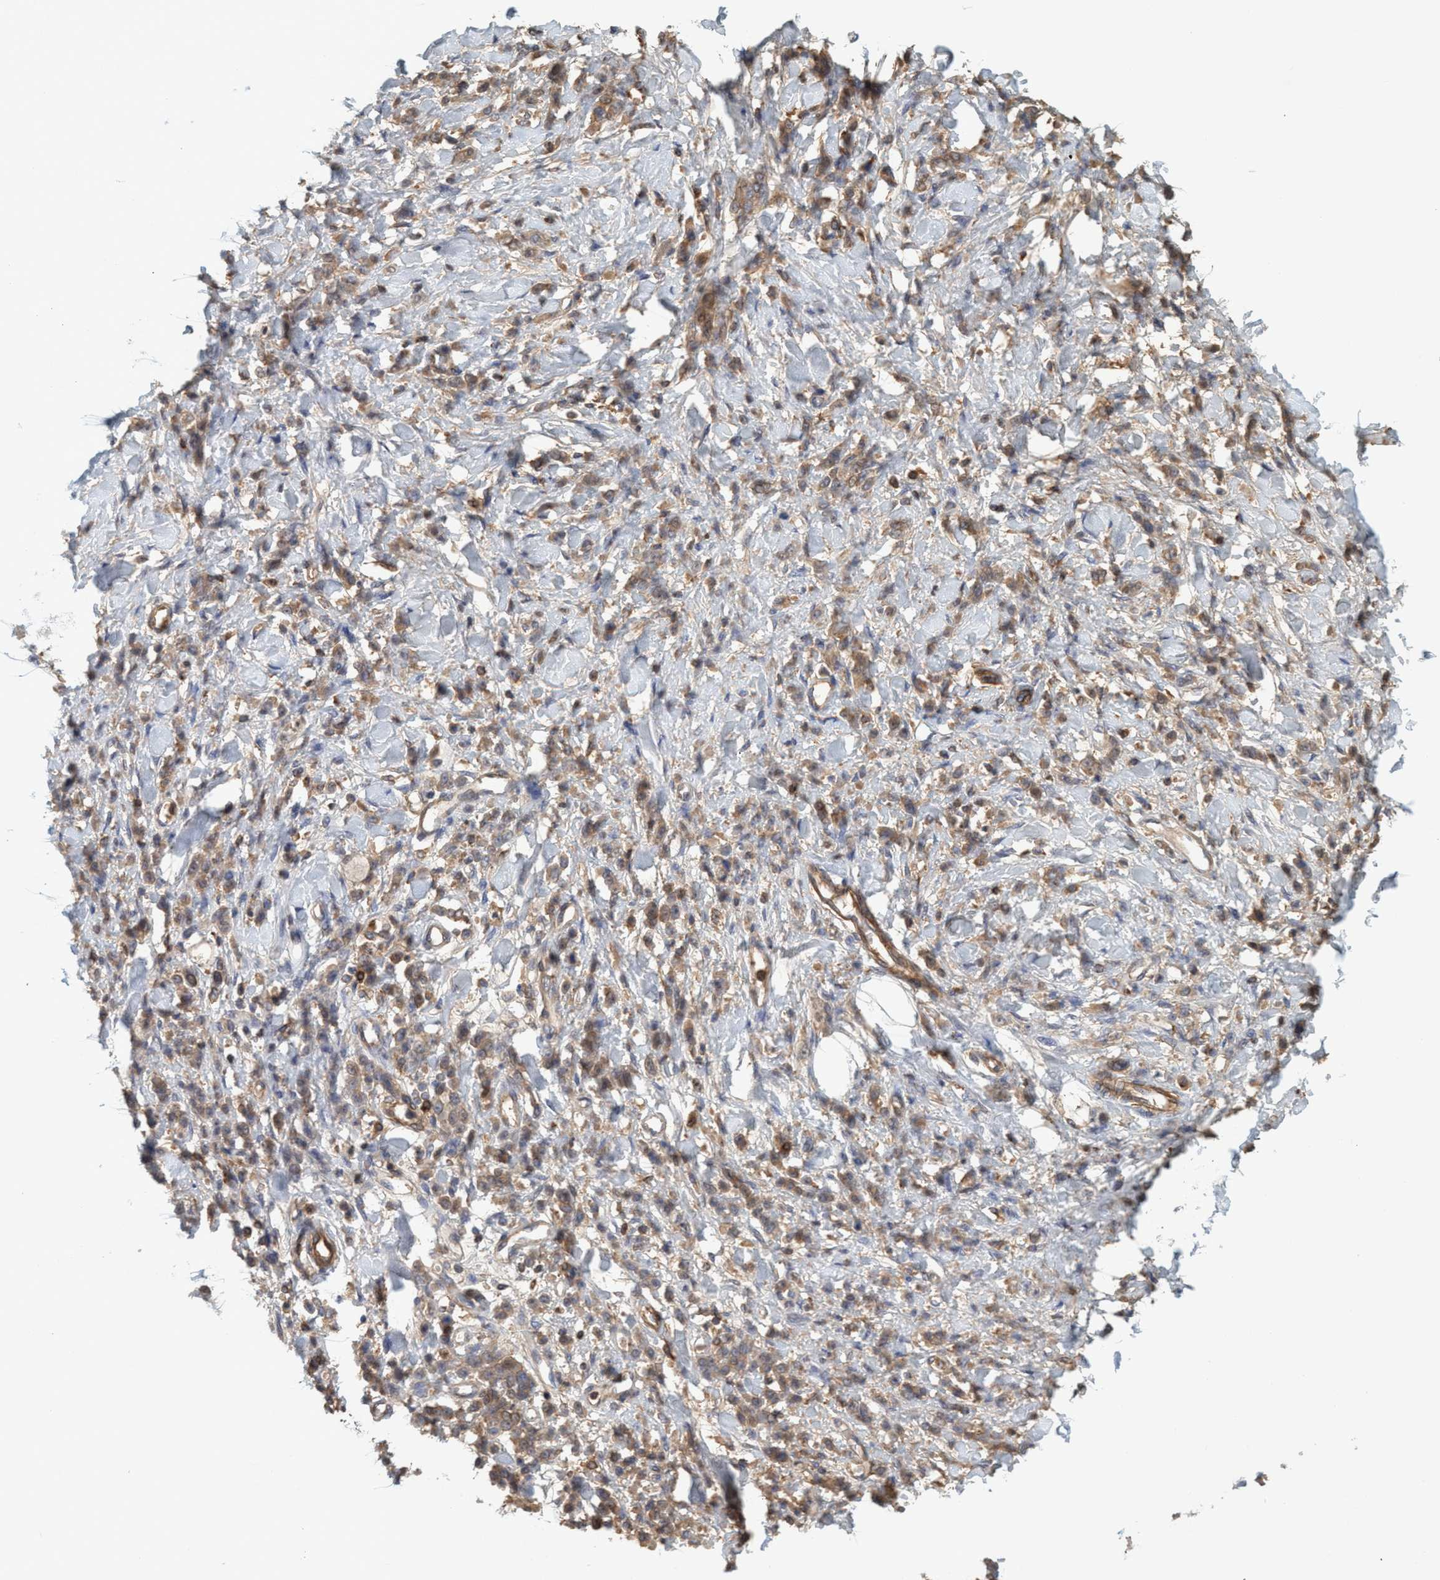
{"staining": {"intensity": "moderate", "quantity": ">75%", "location": "cytoplasmic/membranous"}, "tissue": "stomach cancer", "cell_type": "Tumor cells", "image_type": "cancer", "snomed": [{"axis": "morphology", "description": "Normal tissue, NOS"}, {"axis": "morphology", "description": "Adenocarcinoma, NOS"}, {"axis": "topography", "description": "Stomach"}], "caption": "Tumor cells exhibit medium levels of moderate cytoplasmic/membranous staining in approximately >75% of cells in human stomach cancer (adenocarcinoma).", "gene": "SPECC1", "patient": {"sex": "male", "age": 82}}